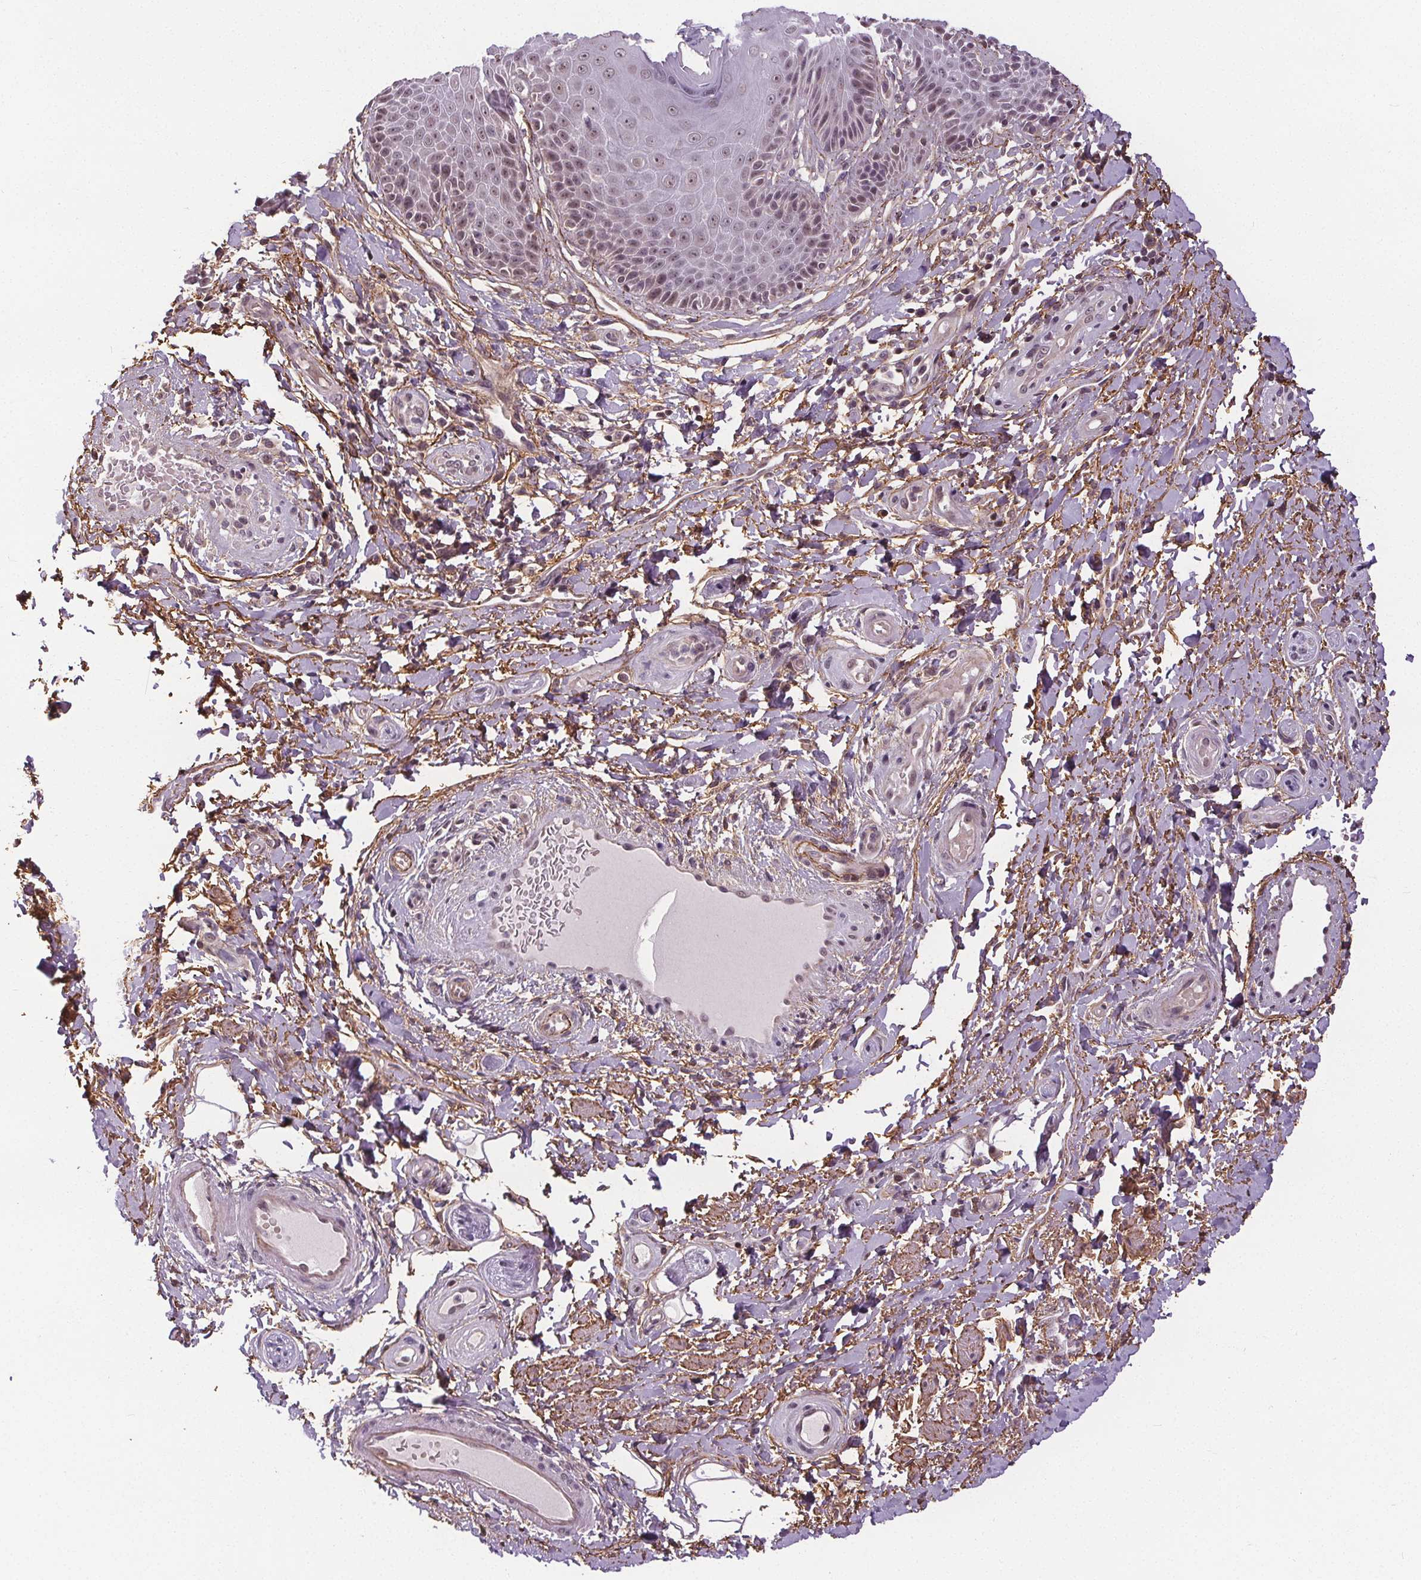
{"staining": {"intensity": "weak", "quantity": "25%-75%", "location": "nuclear"}, "tissue": "skin", "cell_type": "Epidermal cells", "image_type": "normal", "snomed": [{"axis": "morphology", "description": "Normal tissue, NOS"}, {"axis": "topography", "description": "Anal"}, {"axis": "topography", "description": "Peripheral nerve tissue"}], "caption": "Immunohistochemistry image of normal human skin stained for a protein (brown), which displays low levels of weak nuclear staining in approximately 25%-75% of epidermal cells.", "gene": "KIAA0232", "patient": {"sex": "male", "age": 51}}